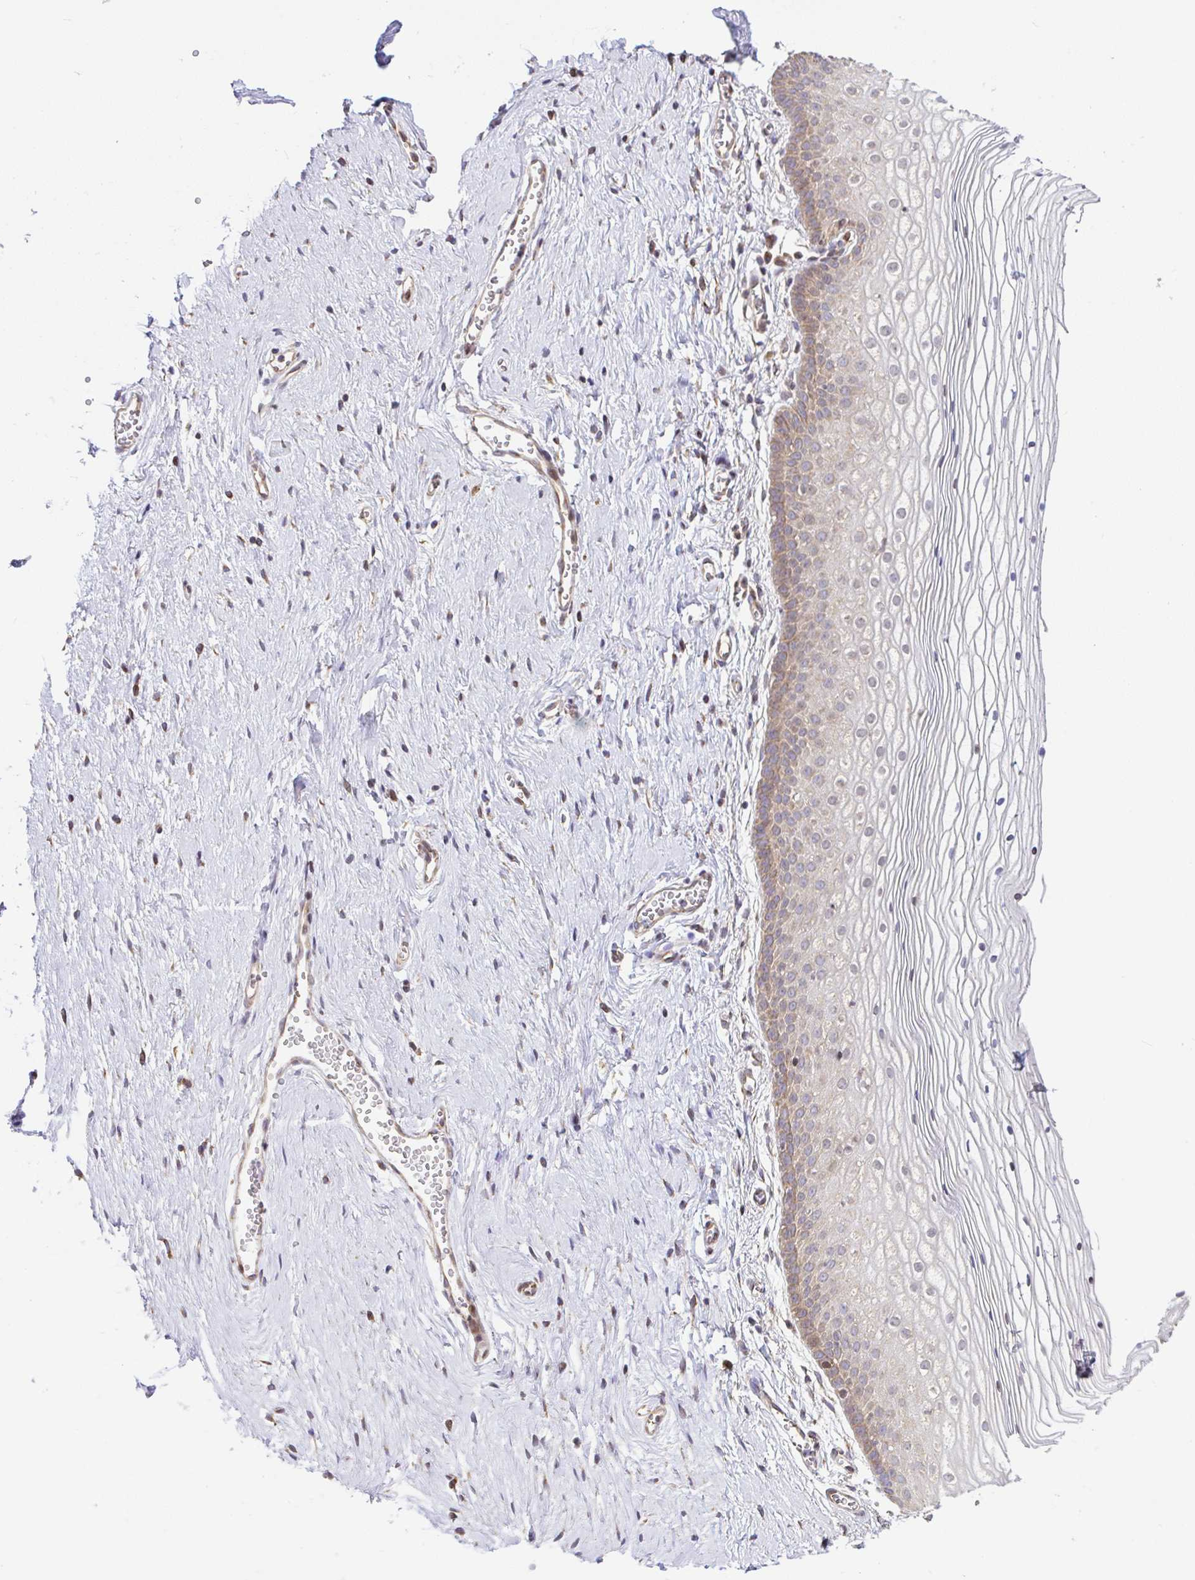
{"staining": {"intensity": "moderate", "quantity": "<25%", "location": "cytoplasmic/membranous"}, "tissue": "vagina", "cell_type": "Squamous epithelial cells", "image_type": "normal", "snomed": [{"axis": "morphology", "description": "Normal tissue, NOS"}, {"axis": "topography", "description": "Vagina"}], "caption": "Protein analysis of benign vagina exhibits moderate cytoplasmic/membranous expression in about <25% of squamous epithelial cells. The protein is stained brown, and the nuclei are stained in blue (DAB (3,3'-diaminobenzidine) IHC with brightfield microscopy, high magnification).", "gene": "FIGNL1", "patient": {"sex": "female", "age": 56}}